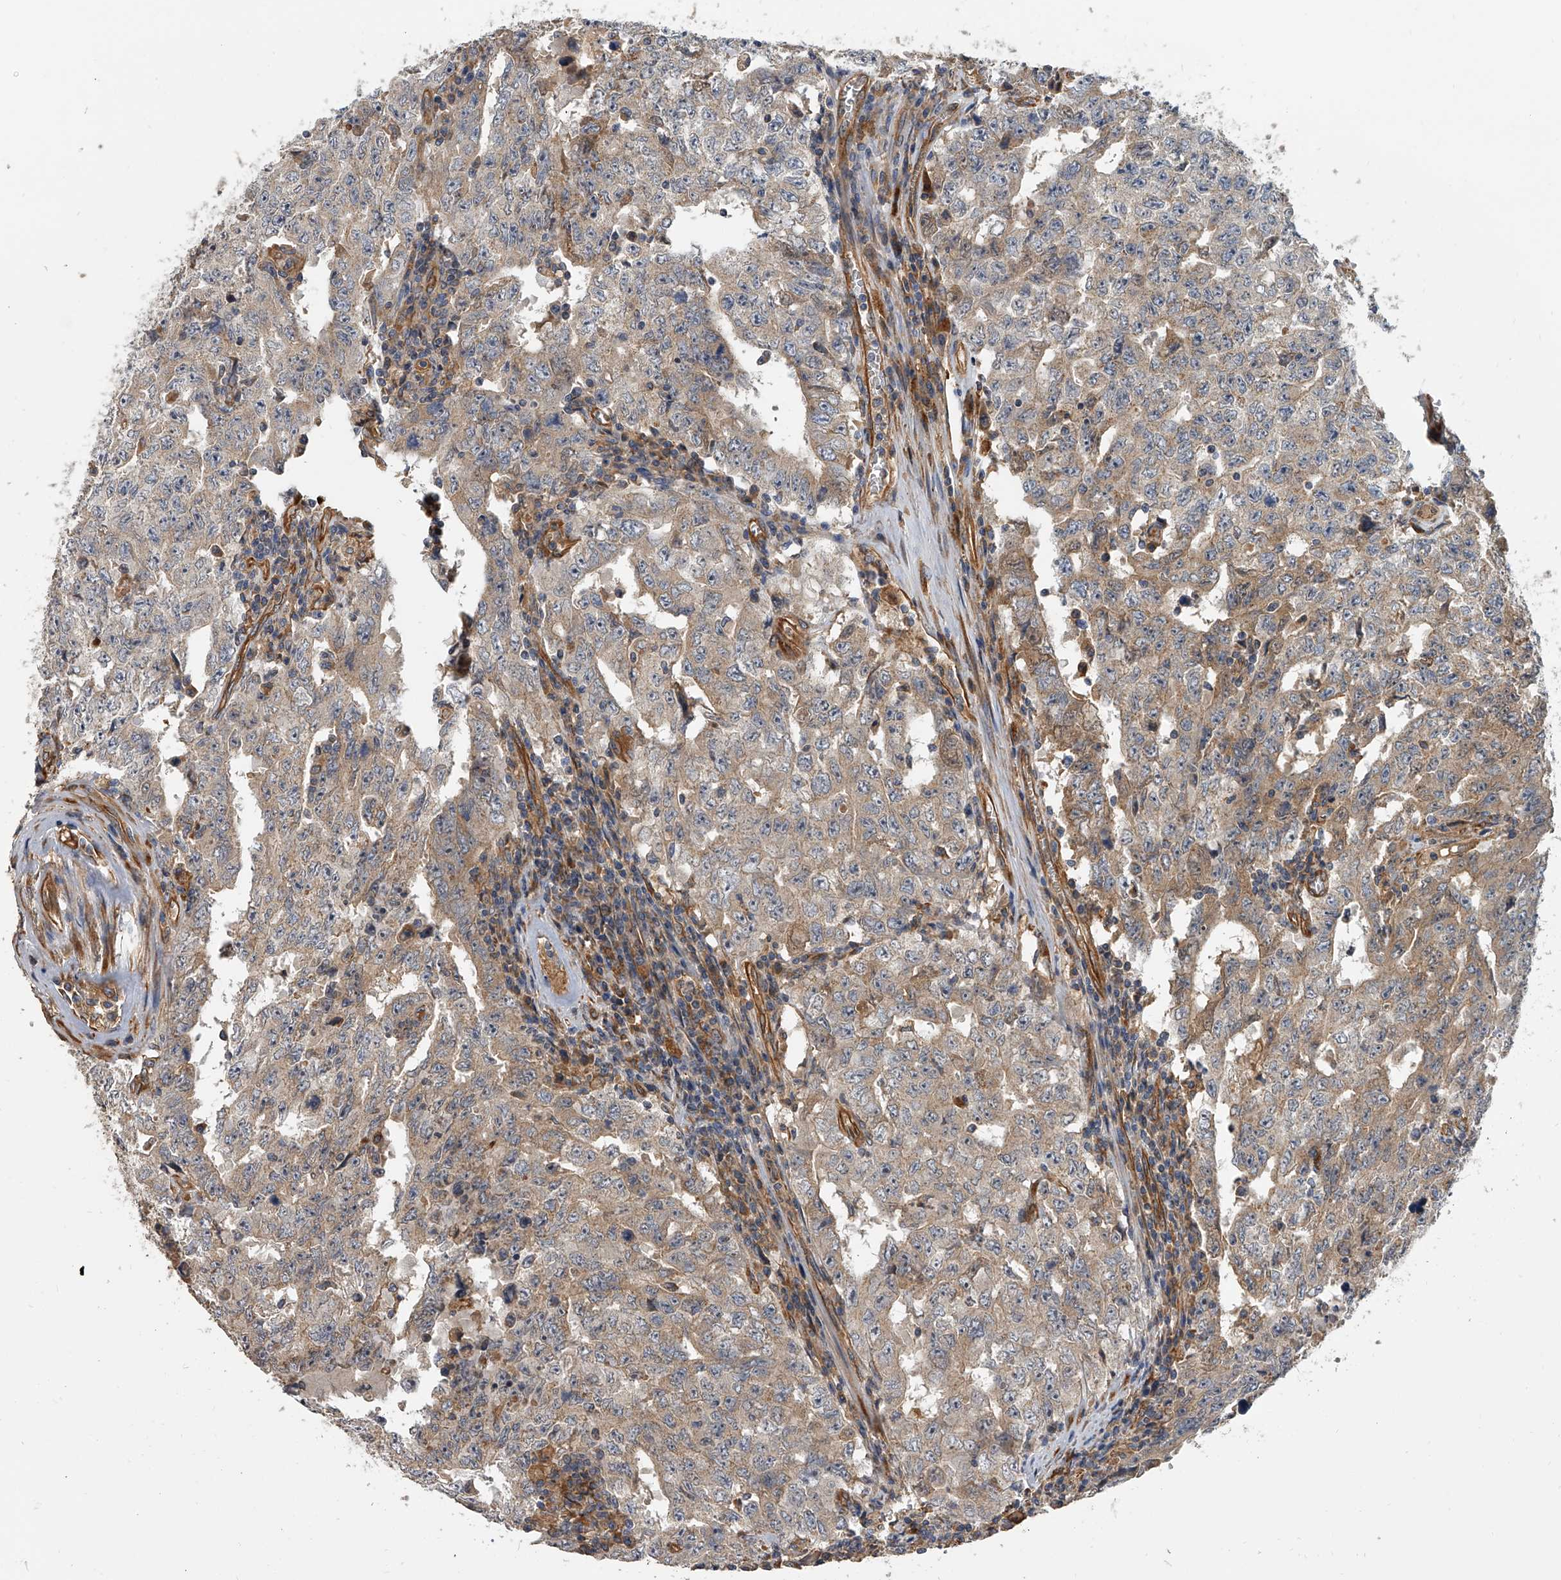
{"staining": {"intensity": "weak", "quantity": "<25%", "location": "cytoplasmic/membranous"}, "tissue": "testis cancer", "cell_type": "Tumor cells", "image_type": "cancer", "snomed": [{"axis": "morphology", "description": "Carcinoma, Embryonal, NOS"}, {"axis": "topography", "description": "Testis"}], "caption": "The image displays no significant staining in tumor cells of testis cancer (embryonal carcinoma). The staining was performed using DAB to visualize the protein expression in brown, while the nuclei were stained in blue with hematoxylin (Magnification: 20x).", "gene": "EXOC4", "patient": {"sex": "male", "age": 26}}